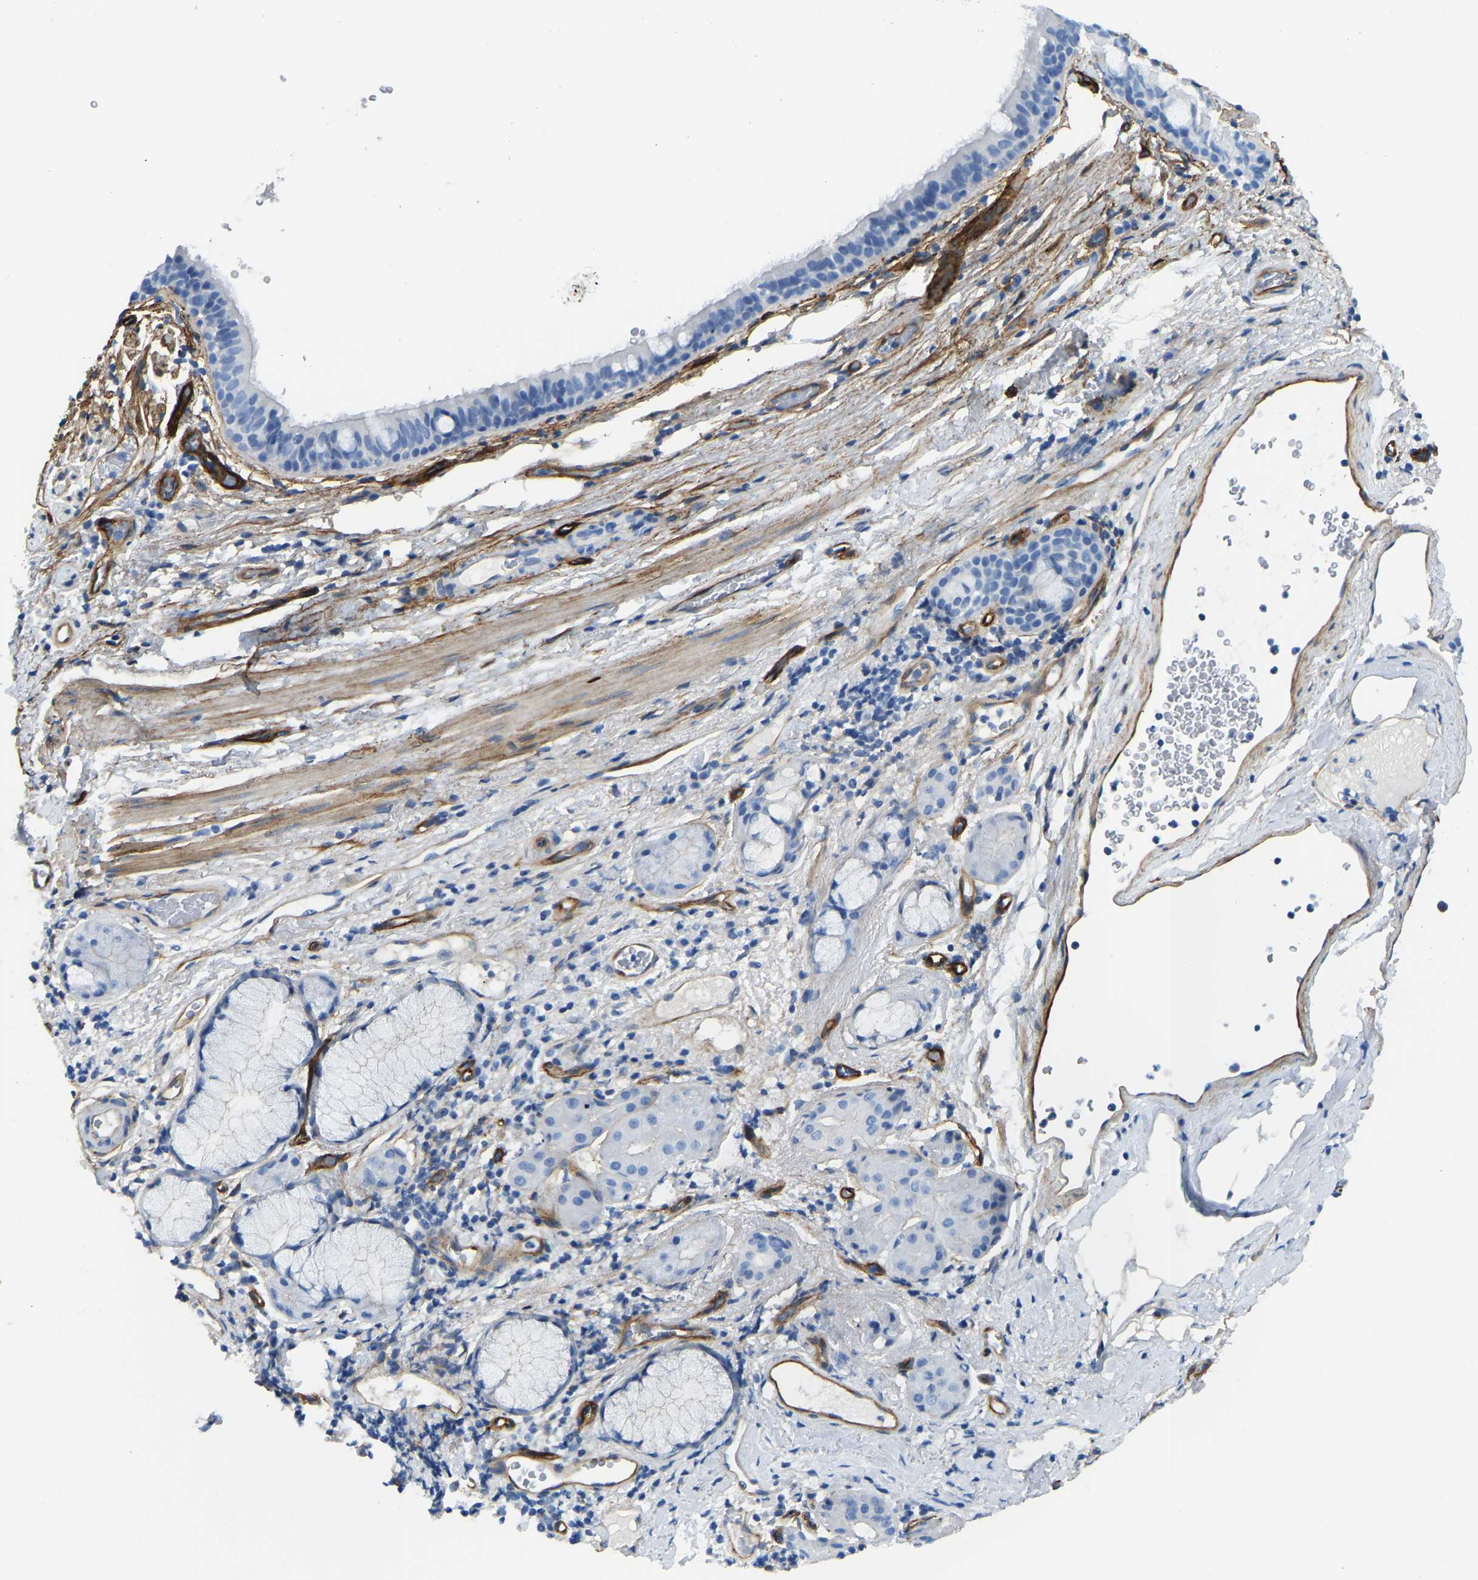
{"staining": {"intensity": "negative", "quantity": "none", "location": "none"}, "tissue": "bronchus", "cell_type": "Respiratory epithelial cells", "image_type": "normal", "snomed": [{"axis": "morphology", "description": "Normal tissue, NOS"}, {"axis": "morphology", "description": "Inflammation, NOS"}, {"axis": "topography", "description": "Cartilage tissue"}, {"axis": "topography", "description": "Bronchus"}], "caption": "Immunohistochemistry histopathology image of normal bronchus: human bronchus stained with DAB (3,3'-diaminobenzidine) shows no significant protein staining in respiratory epithelial cells.", "gene": "COL15A1", "patient": {"sex": "male", "age": 77}}